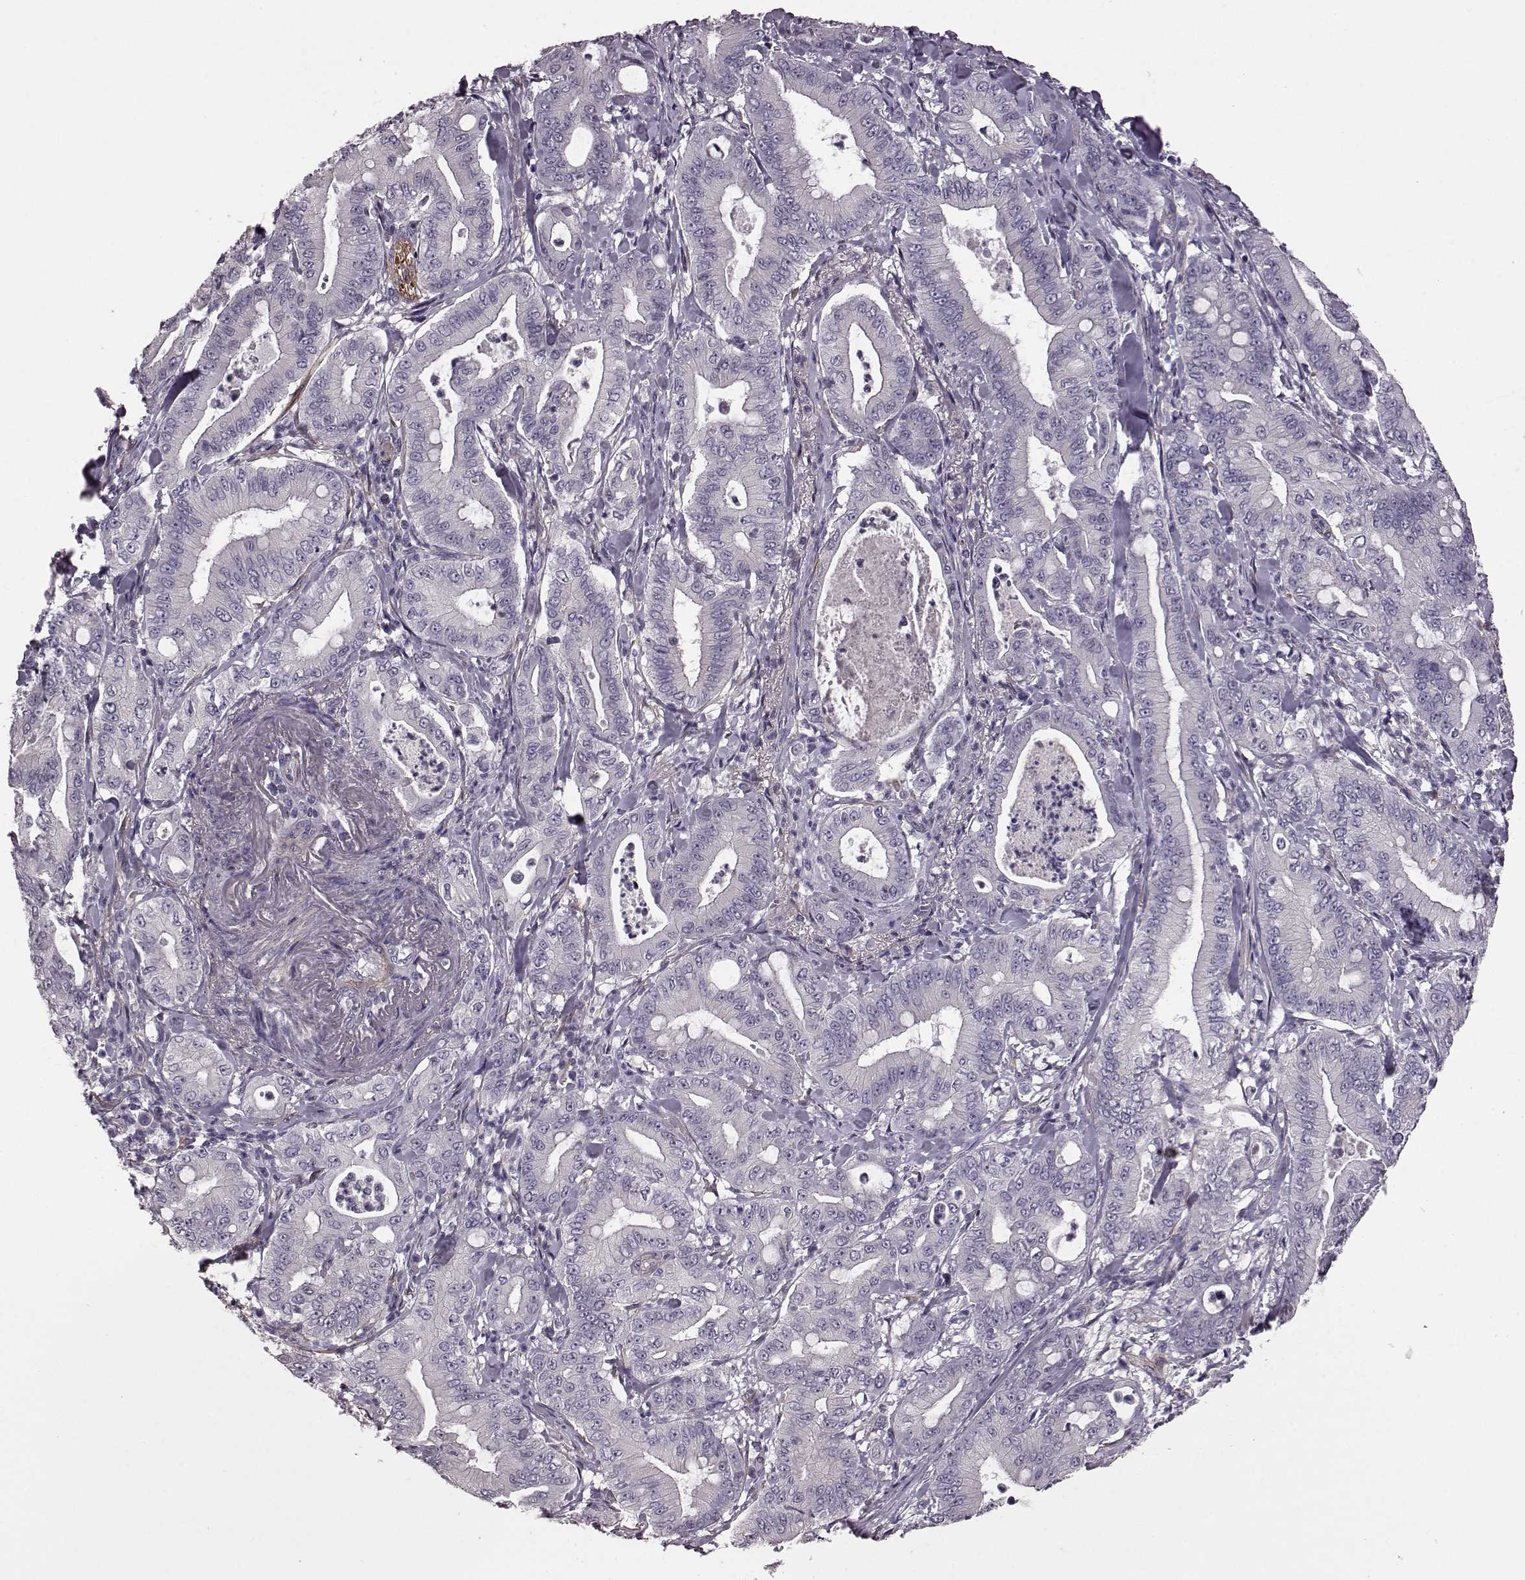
{"staining": {"intensity": "negative", "quantity": "none", "location": "none"}, "tissue": "pancreatic cancer", "cell_type": "Tumor cells", "image_type": "cancer", "snomed": [{"axis": "morphology", "description": "Adenocarcinoma, NOS"}, {"axis": "topography", "description": "Pancreas"}], "caption": "An immunohistochemistry (IHC) image of pancreatic cancer (adenocarcinoma) is shown. There is no staining in tumor cells of pancreatic cancer (adenocarcinoma). Nuclei are stained in blue.", "gene": "GRK1", "patient": {"sex": "male", "age": 71}}